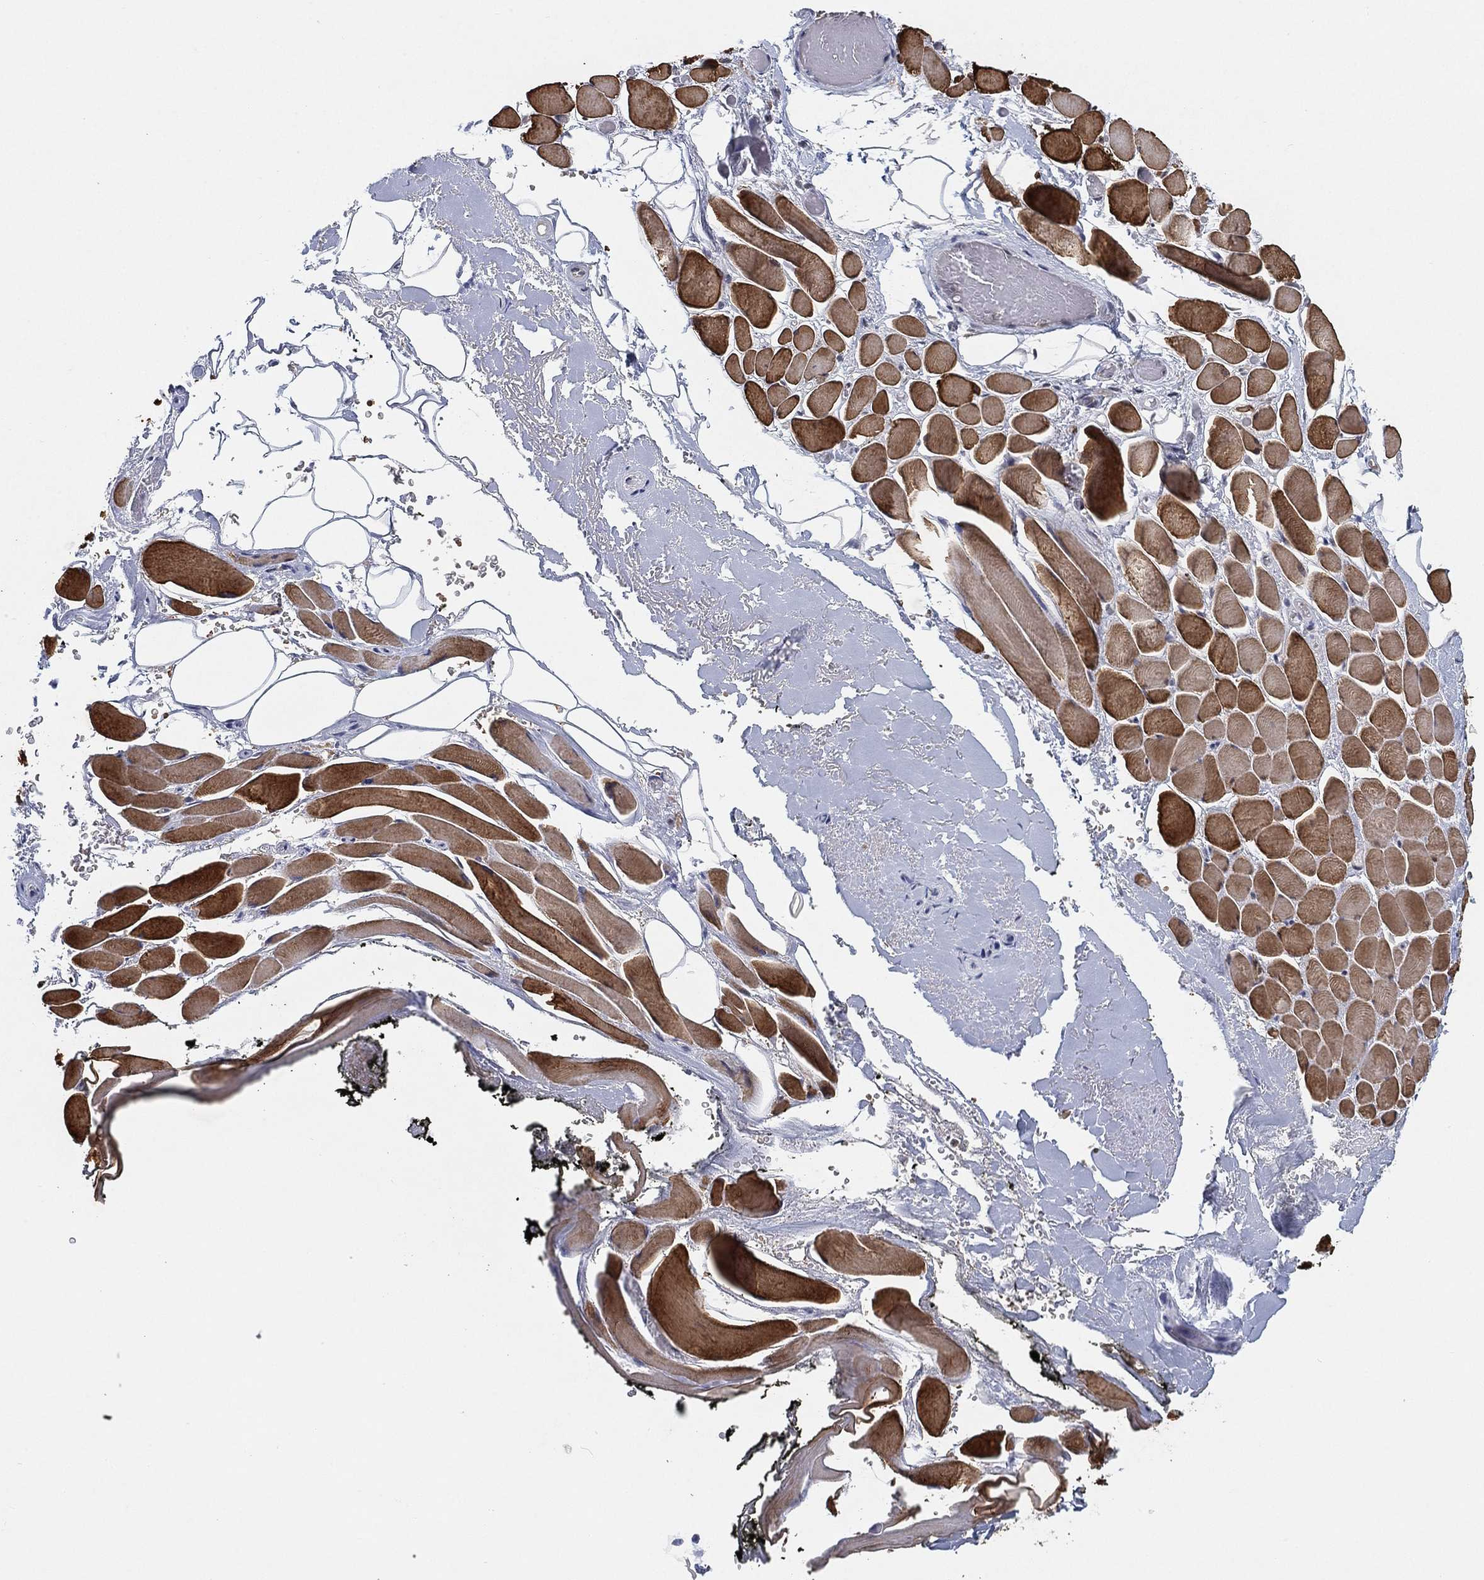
{"staining": {"intensity": "negative", "quantity": "none", "location": "none"}, "tissue": "adipose tissue", "cell_type": "Adipocytes", "image_type": "normal", "snomed": [{"axis": "morphology", "description": "Normal tissue, NOS"}, {"axis": "topography", "description": "Anal"}, {"axis": "topography", "description": "Peripheral nerve tissue"}], "caption": "Protein analysis of unremarkable adipose tissue reveals no significant staining in adipocytes. (DAB IHC visualized using brightfield microscopy, high magnification).", "gene": "DGCR8", "patient": {"sex": "male", "age": 53}}